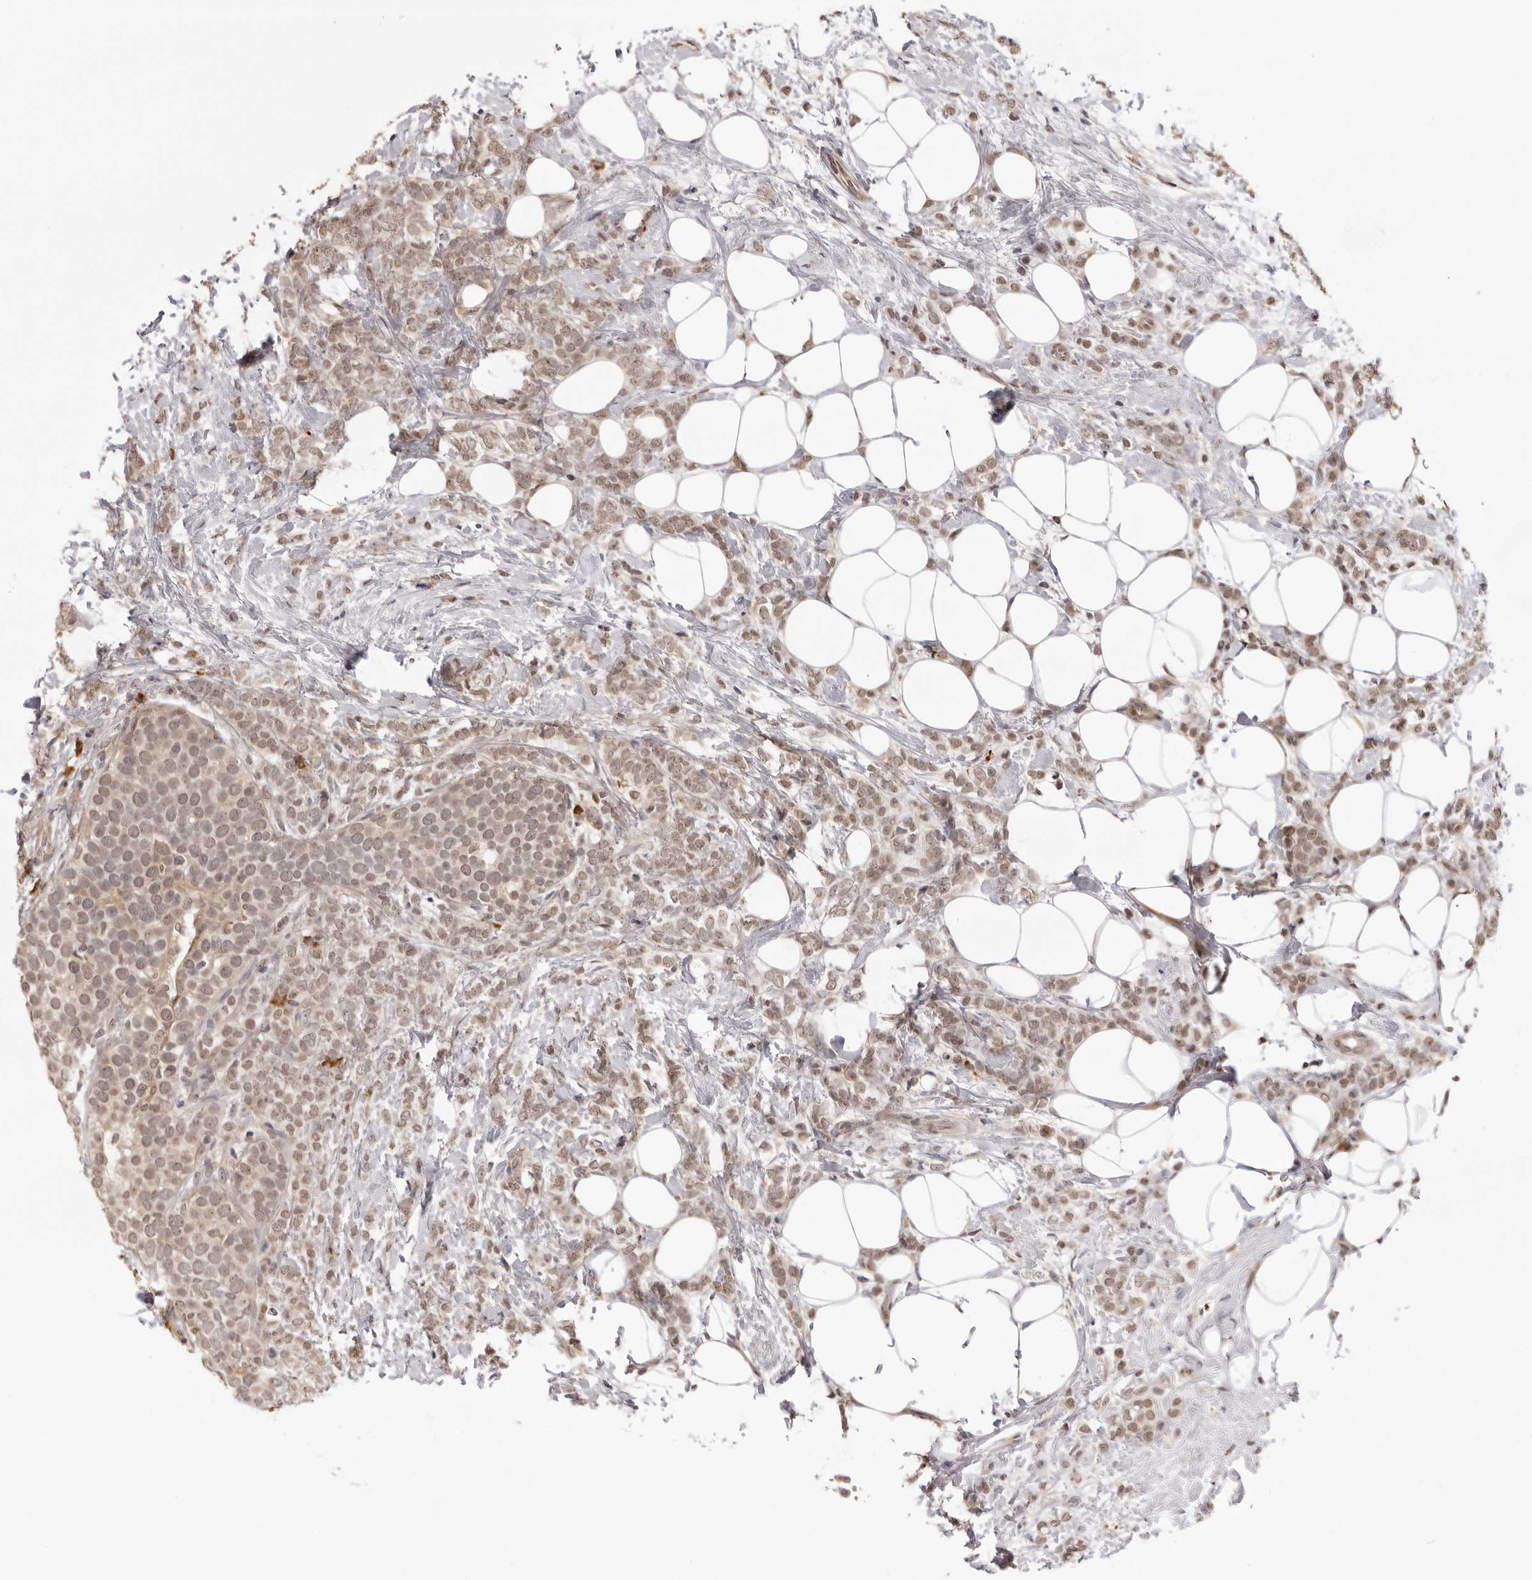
{"staining": {"intensity": "weak", "quantity": ">75%", "location": "cytoplasmic/membranous,nuclear"}, "tissue": "breast cancer", "cell_type": "Tumor cells", "image_type": "cancer", "snomed": [{"axis": "morphology", "description": "Lobular carcinoma"}, {"axis": "topography", "description": "Breast"}], "caption": "Tumor cells exhibit low levels of weak cytoplasmic/membranous and nuclear expression in approximately >75% of cells in human lobular carcinoma (breast).", "gene": "ZC3H11A", "patient": {"sex": "female", "age": 50}}